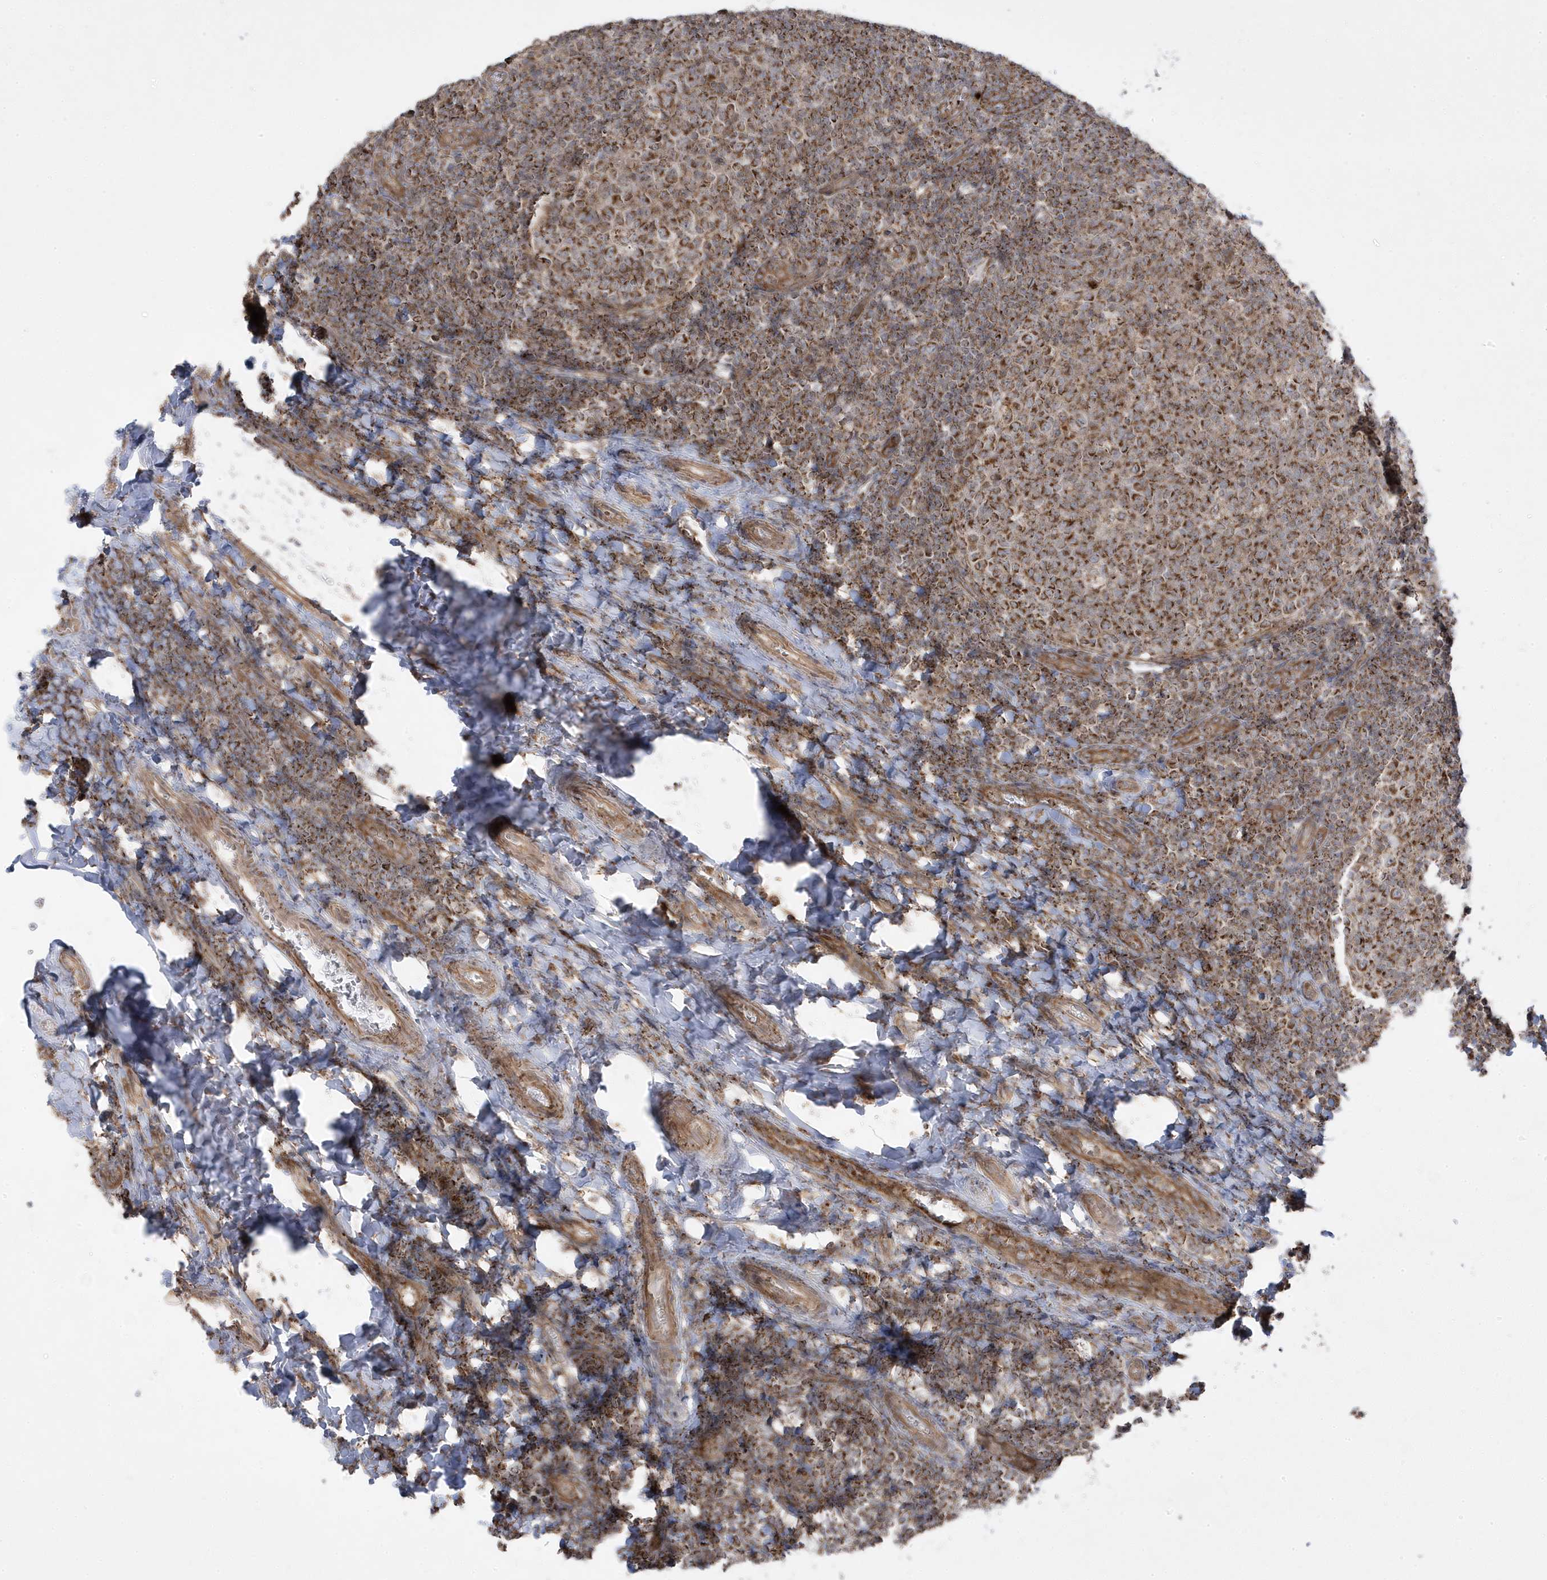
{"staining": {"intensity": "moderate", "quantity": ">75%", "location": "cytoplasmic/membranous"}, "tissue": "tonsil", "cell_type": "Germinal center cells", "image_type": "normal", "snomed": [{"axis": "morphology", "description": "Normal tissue, NOS"}, {"axis": "topography", "description": "Tonsil"}], "caption": "Moderate cytoplasmic/membranous expression for a protein is appreciated in about >75% of germinal center cells of unremarkable tonsil using immunohistochemistry.", "gene": "CLUAP1", "patient": {"sex": "female", "age": 19}}